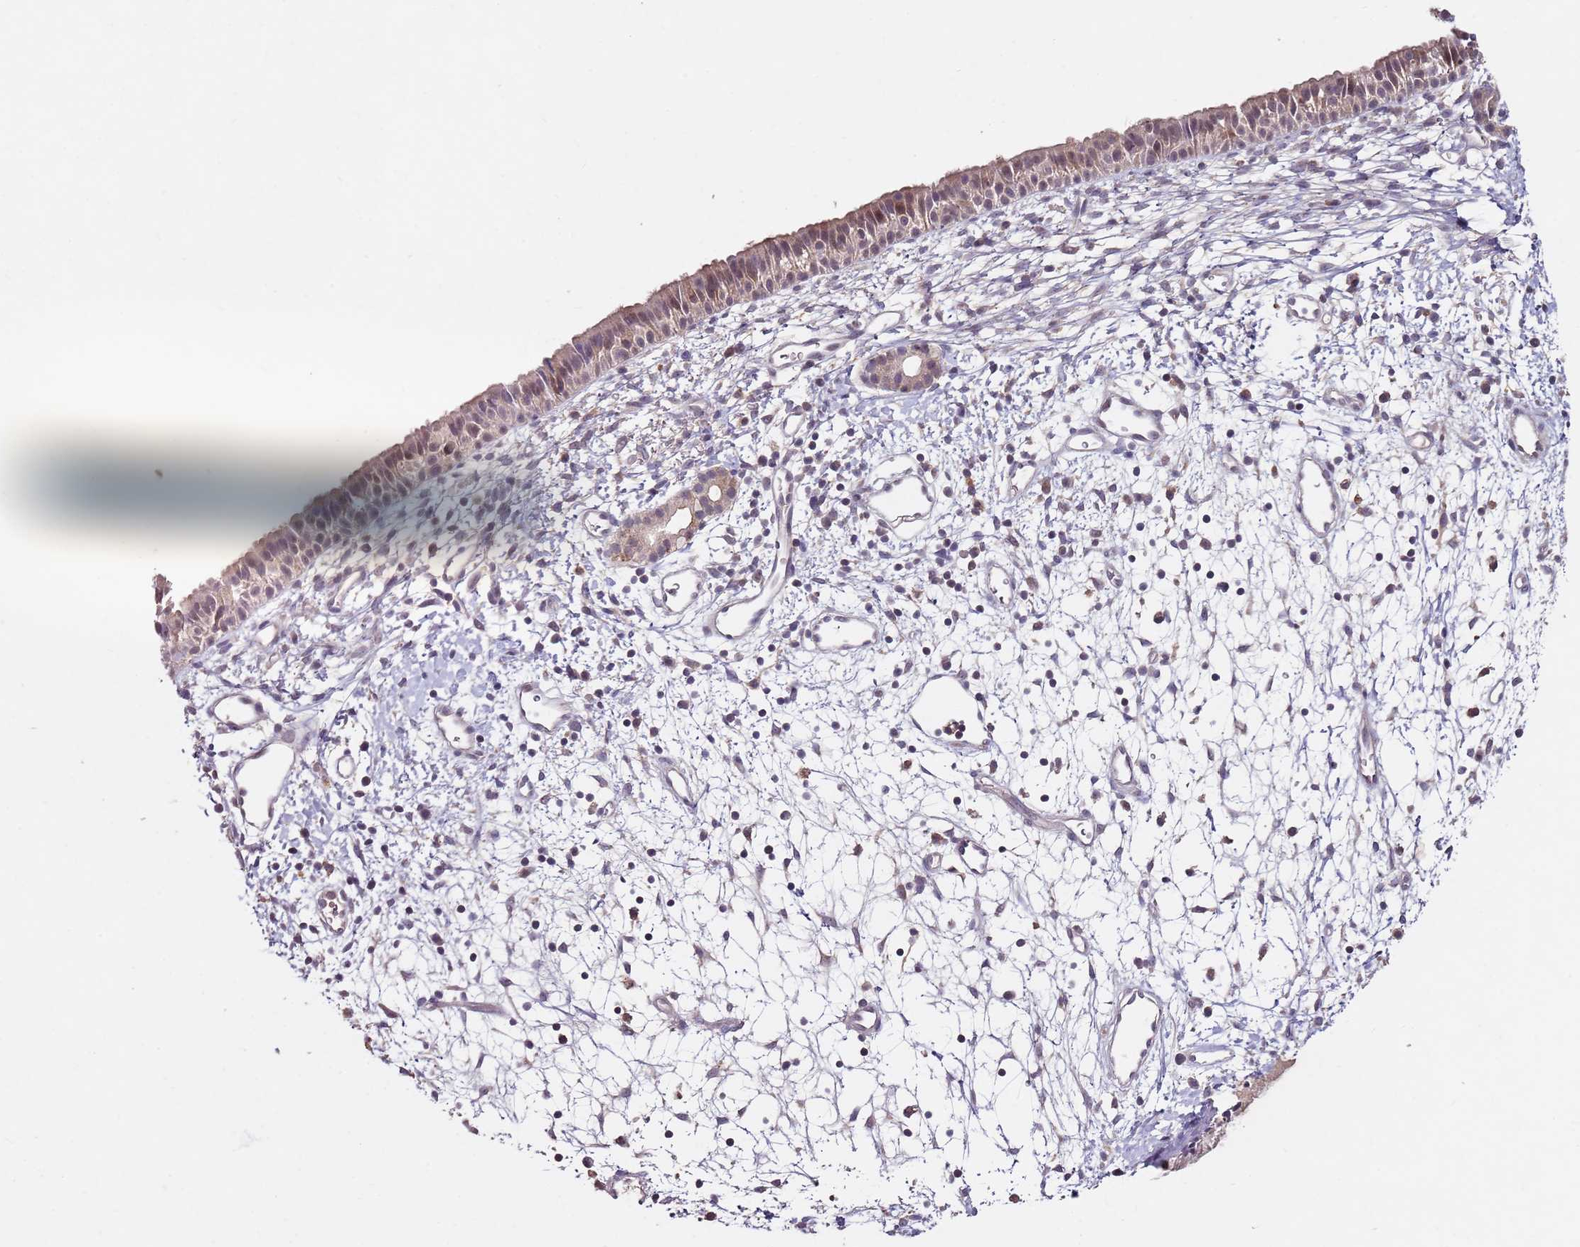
{"staining": {"intensity": "weak", "quantity": "25%-75%", "location": "cytoplasmic/membranous,nuclear"}, "tissue": "nasopharynx", "cell_type": "Respiratory epithelial cells", "image_type": "normal", "snomed": [{"axis": "morphology", "description": "Normal tissue, NOS"}, {"axis": "topography", "description": "Nasopharynx"}], "caption": "Immunohistochemistry (IHC) photomicrograph of normal nasopharynx: human nasopharynx stained using immunohistochemistry (IHC) exhibits low levels of weak protein expression localized specifically in the cytoplasmic/membranous,nuclear of respiratory epithelial cells, appearing as a cytoplasmic/membranous,nuclear brown color.", "gene": "NRDE2", "patient": {"sex": "male", "age": 22}}